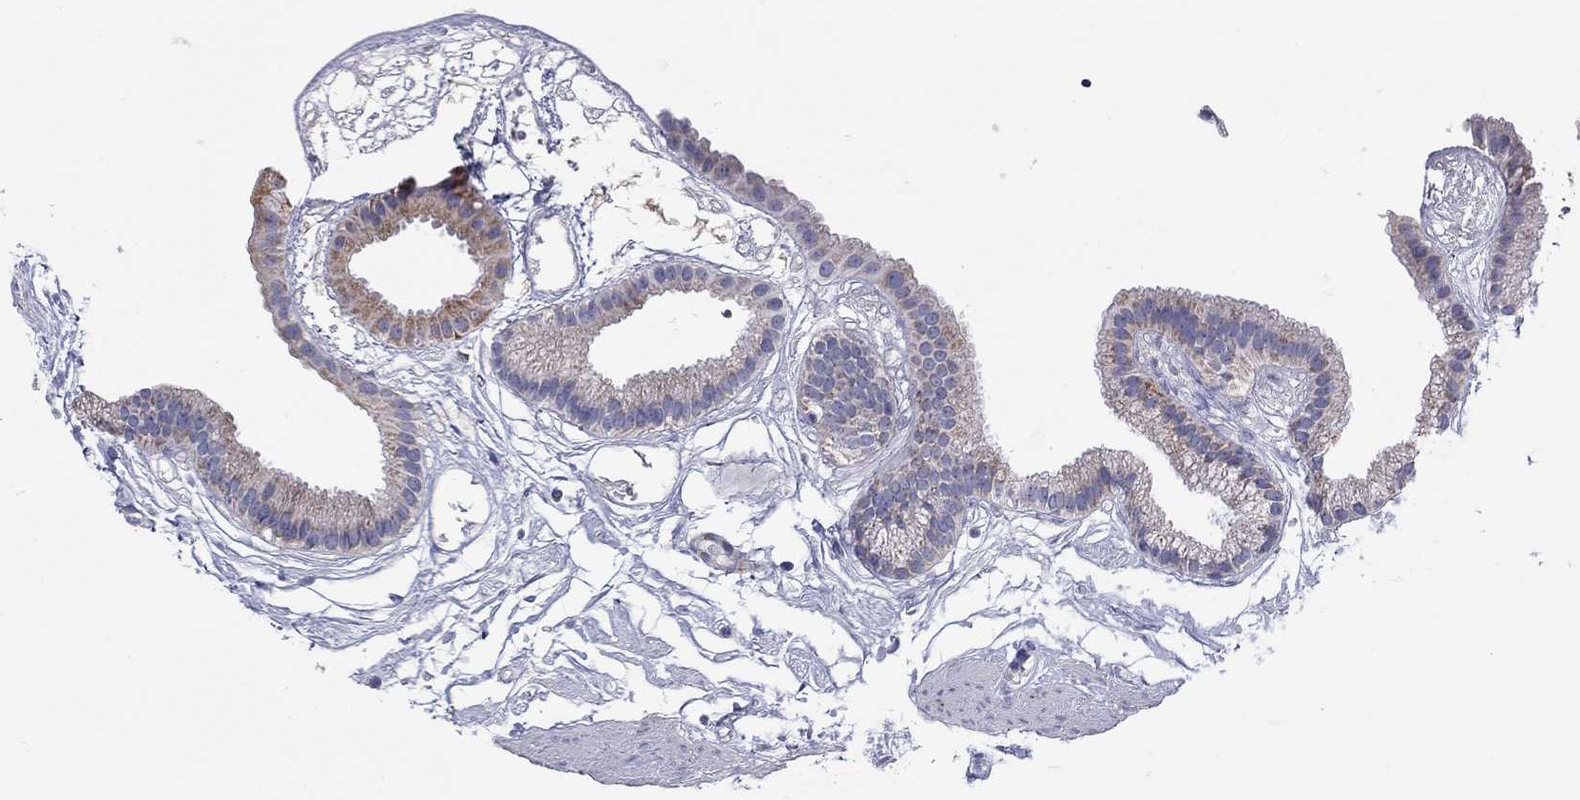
{"staining": {"intensity": "moderate", "quantity": "25%-75%", "location": "cytoplasmic/membranous"}, "tissue": "gallbladder", "cell_type": "Glandular cells", "image_type": "normal", "snomed": [{"axis": "morphology", "description": "Normal tissue, NOS"}, {"axis": "topography", "description": "Gallbladder"}], "caption": "Immunohistochemistry (IHC) of unremarkable gallbladder demonstrates medium levels of moderate cytoplasmic/membranous staining in about 25%-75% of glandular cells.", "gene": "MGST3", "patient": {"sex": "female", "age": 45}}